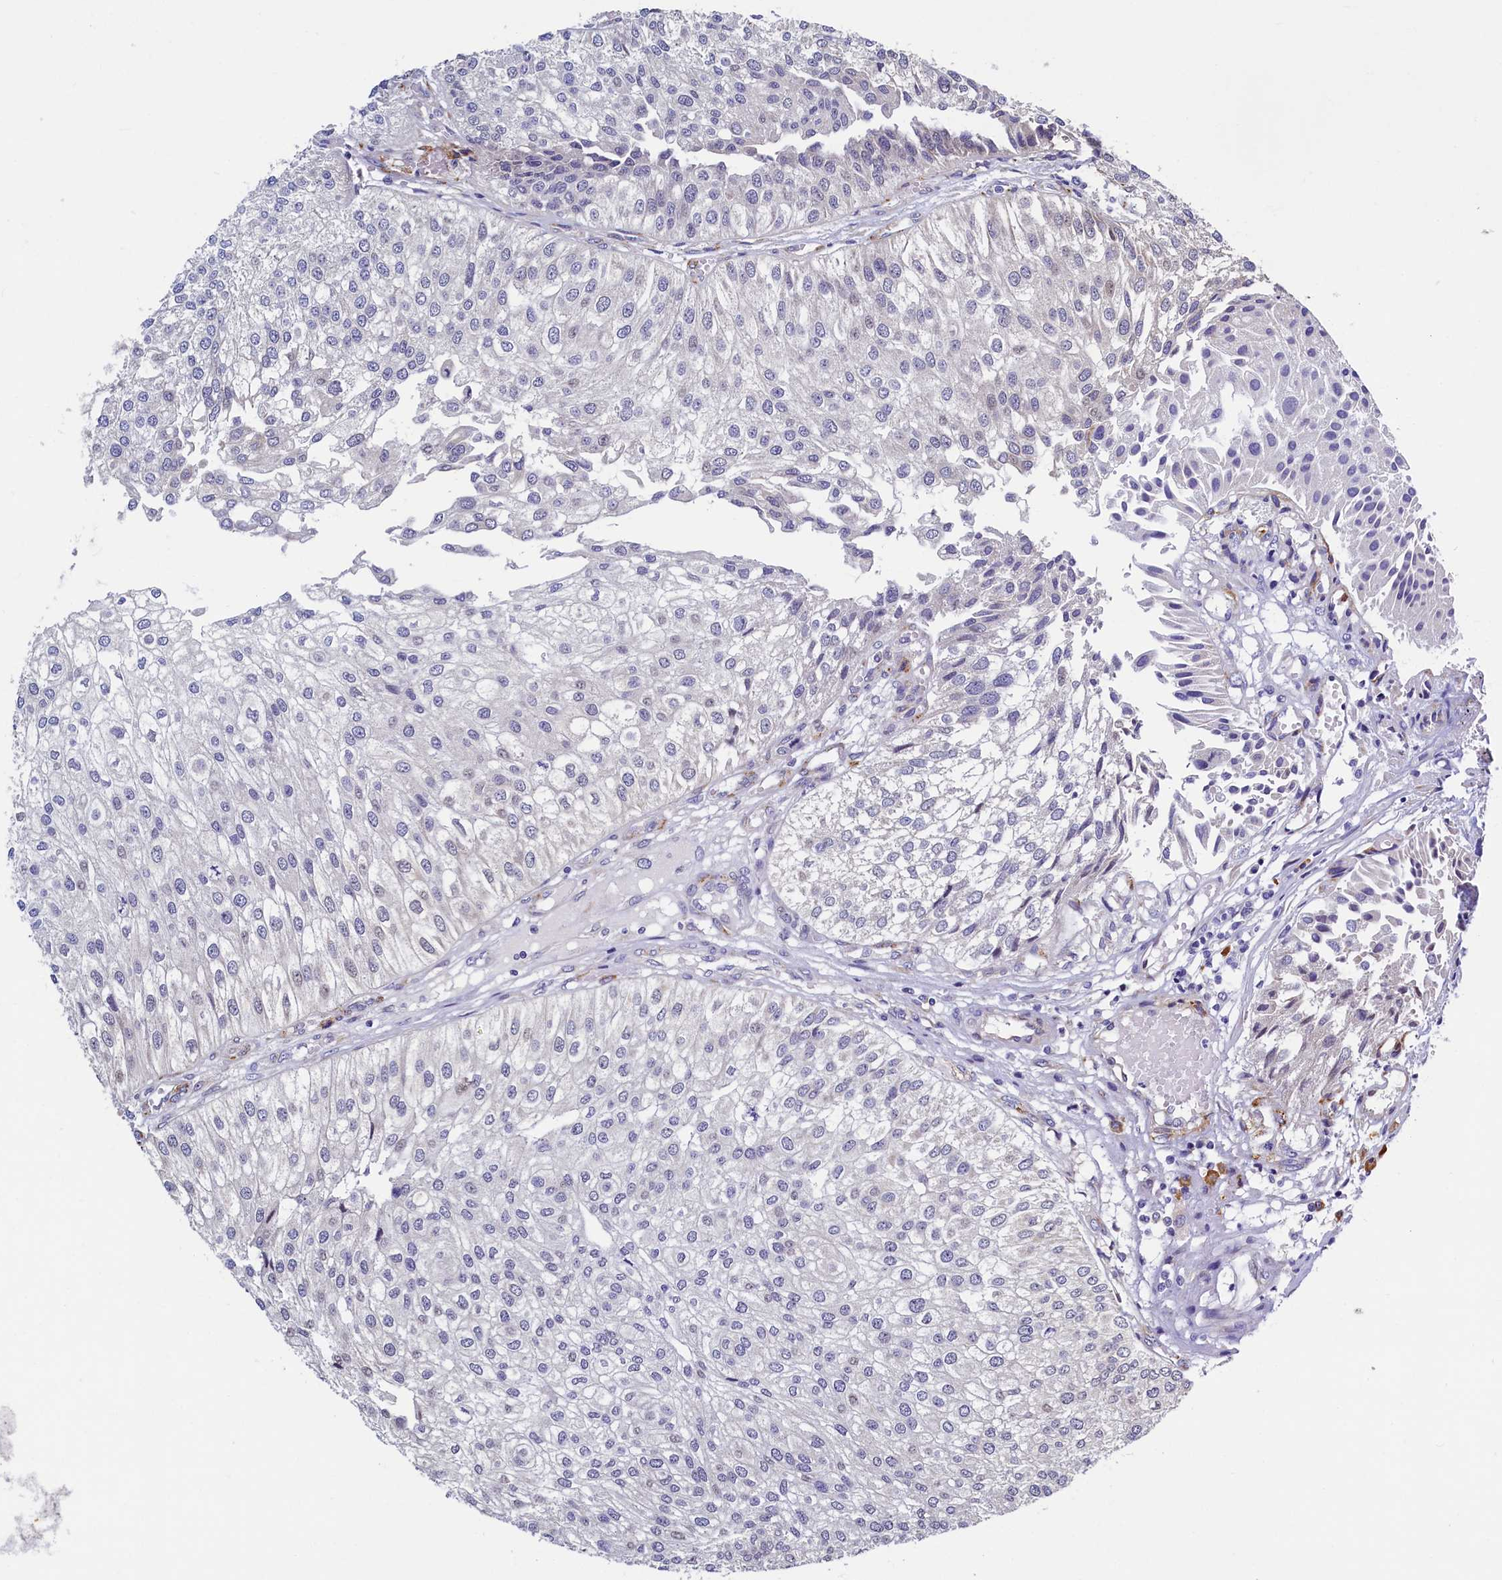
{"staining": {"intensity": "negative", "quantity": "none", "location": "none"}, "tissue": "urothelial cancer", "cell_type": "Tumor cells", "image_type": "cancer", "snomed": [{"axis": "morphology", "description": "Urothelial carcinoma, Low grade"}, {"axis": "topography", "description": "Urinary bladder"}], "caption": "IHC photomicrograph of neoplastic tissue: human urothelial carcinoma (low-grade) stained with DAB (3,3'-diaminobenzidine) displays no significant protein expression in tumor cells.", "gene": "SLC16A14", "patient": {"sex": "female", "age": 89}}